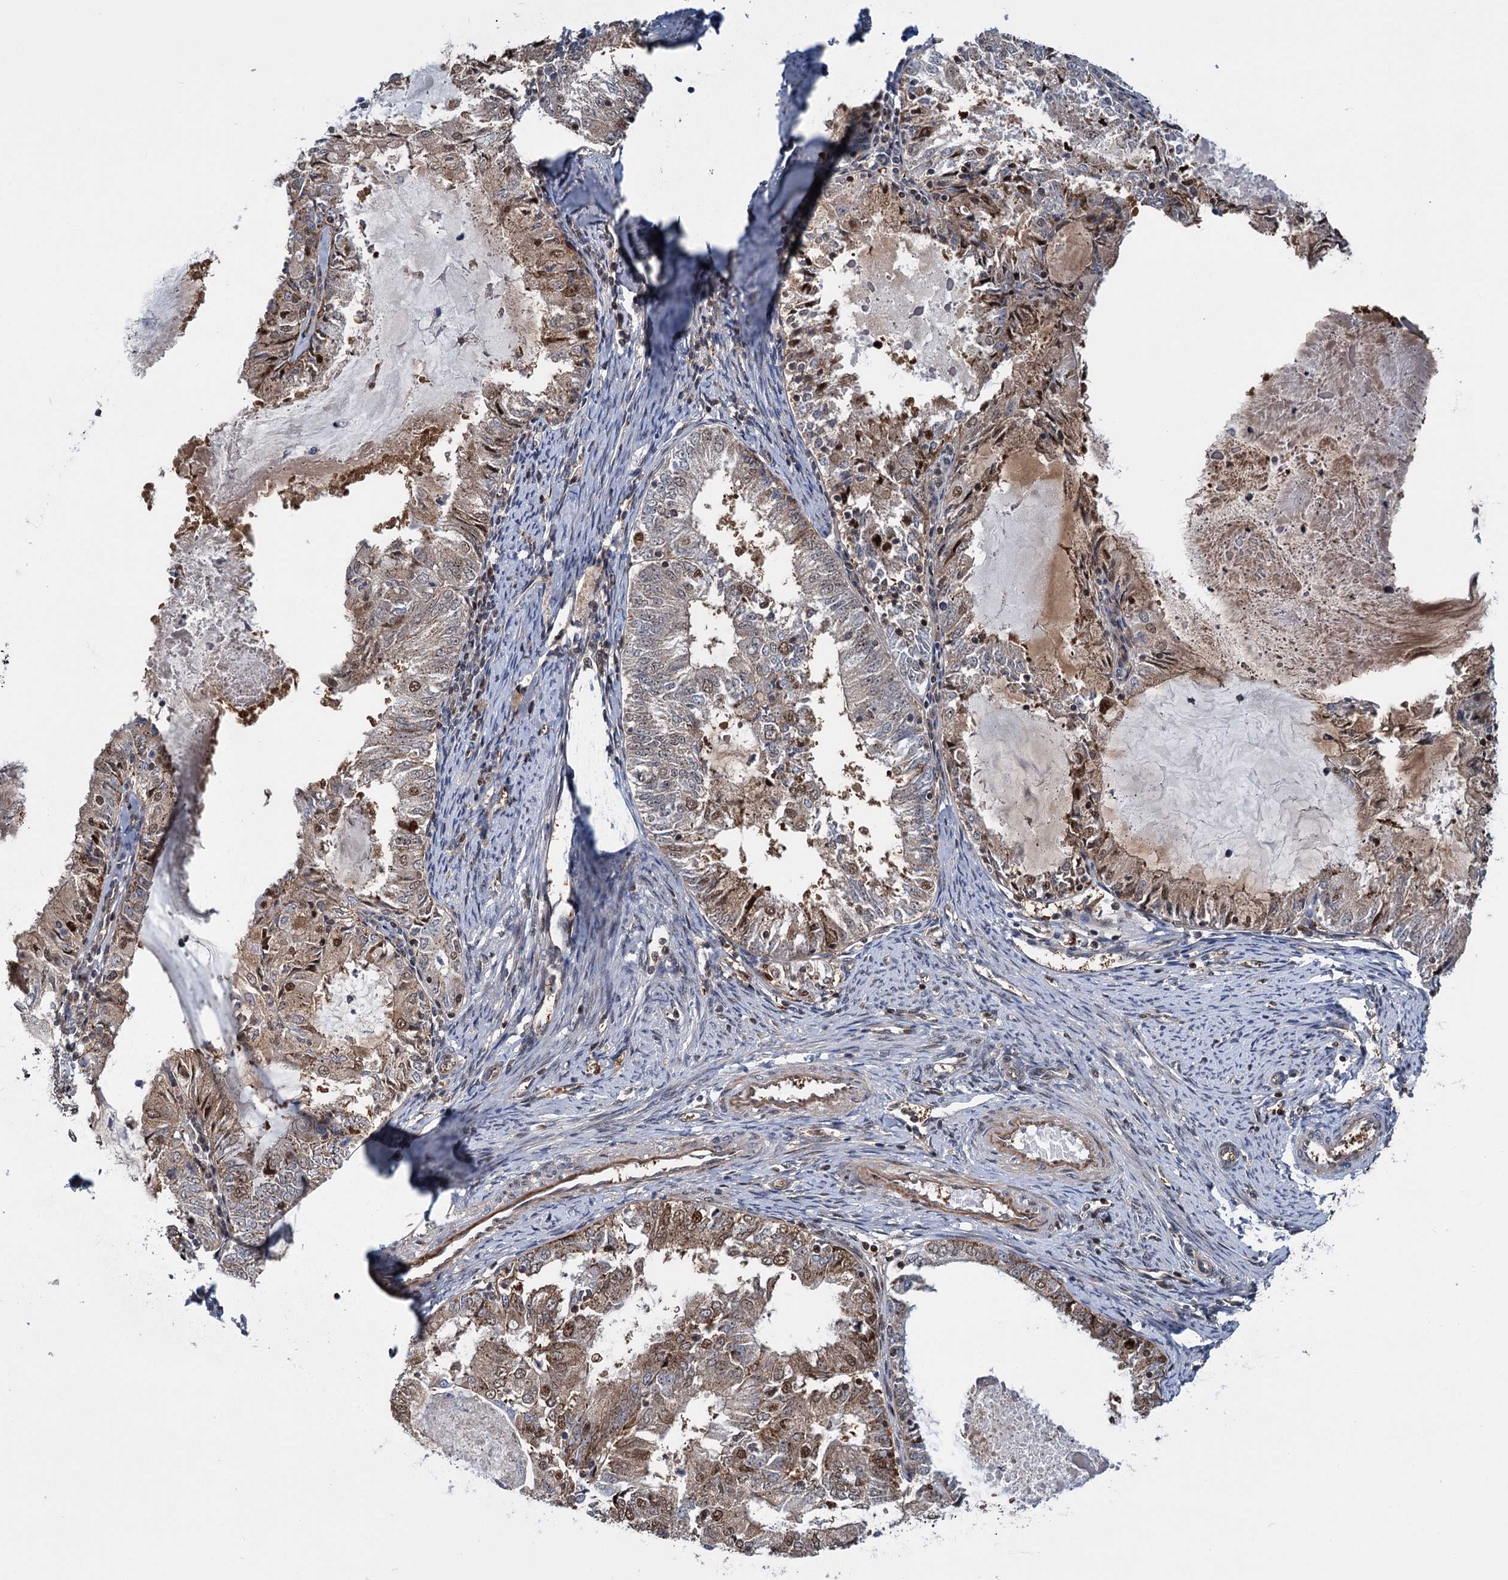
{"staining": {"intensity": "moderate", "quantity": "<25%", "location": "cytoplasmic/membranous,nuclear"}, "tissue": "endometrial cancer", "cell_type": "Tumor cells", "image_type": "cancer", "snomed": [{"axis": "morphology", "description": "Adenocarcinoma, NOS"}, {"axis": "topography", "description": "Endometrium"}], "caption": "This histopathology image reveals endometrial cancer stained with immunohistochemistry to label a protein in brown. The cytoplasmic/membranous and nuclear of tumor cells show moderate positivity for the protein. Nuclei are counter-stained blue.", "gene": "GPBP1", "patient": {"sex": "female", "age": 57}}